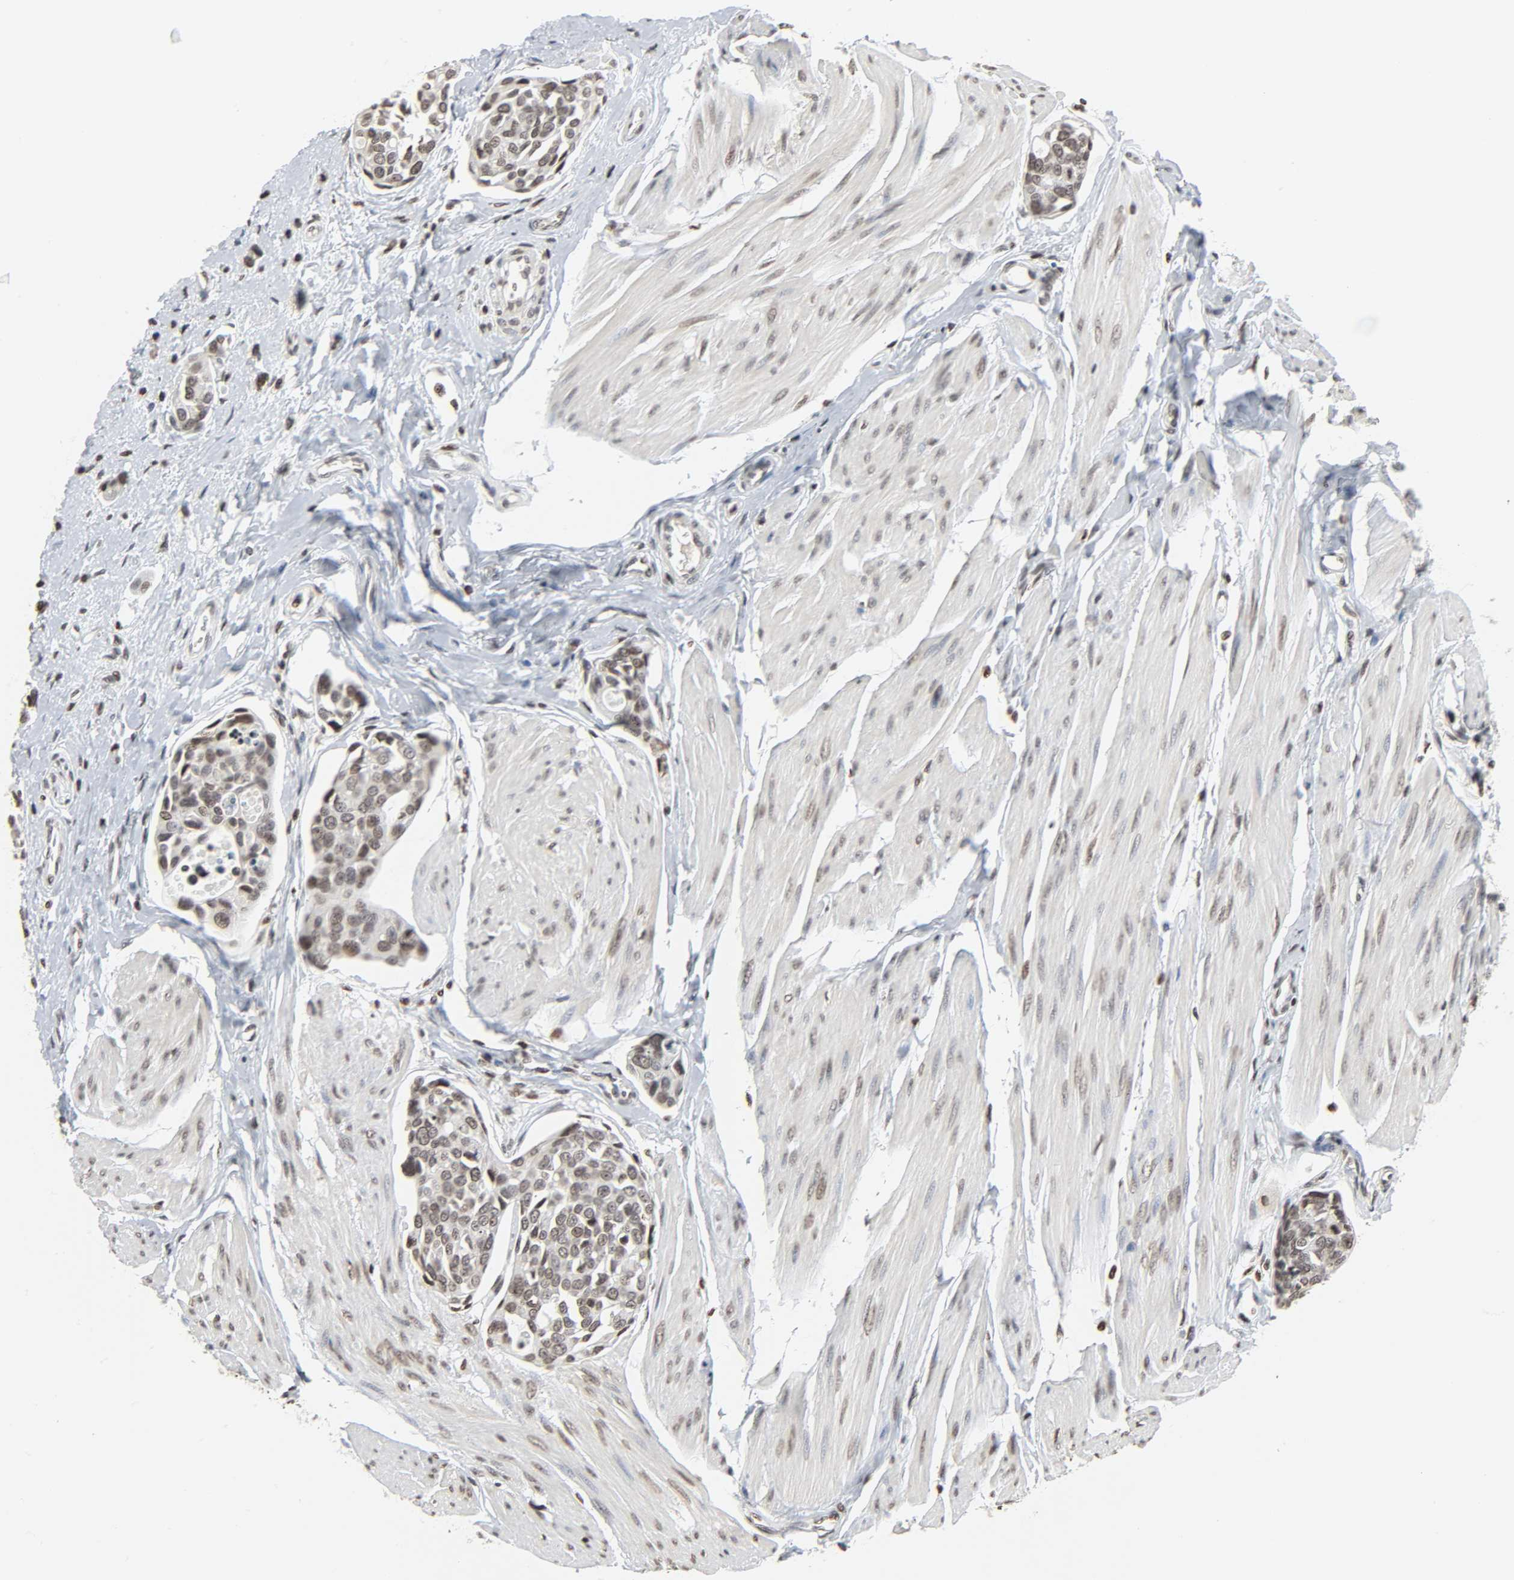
{"staining": {"intensity": "moderate", "quantity": ">75%", "location": "nuclear"}, "tissue": "urothelial cancer", "cell_type": "Tumor cells", "image_type": "cancer", "snomed": [{"axis": "morphology", "description": "Urothelial carcinoma, High grade"}, {"axis": "topography", "description": "Urinary bladder"}], "caption": "A high-resolution micrograph shows IHC staining of urothelial carcinoma (high-grade), which demonstrates moderate nuclear positivity in about >75% of tumor cells. (brown staining indicates protein expression, while blue staining denotes nuclei).", "gene": "ELAVL1", "patient": {"sex": "male", "age": 78}}